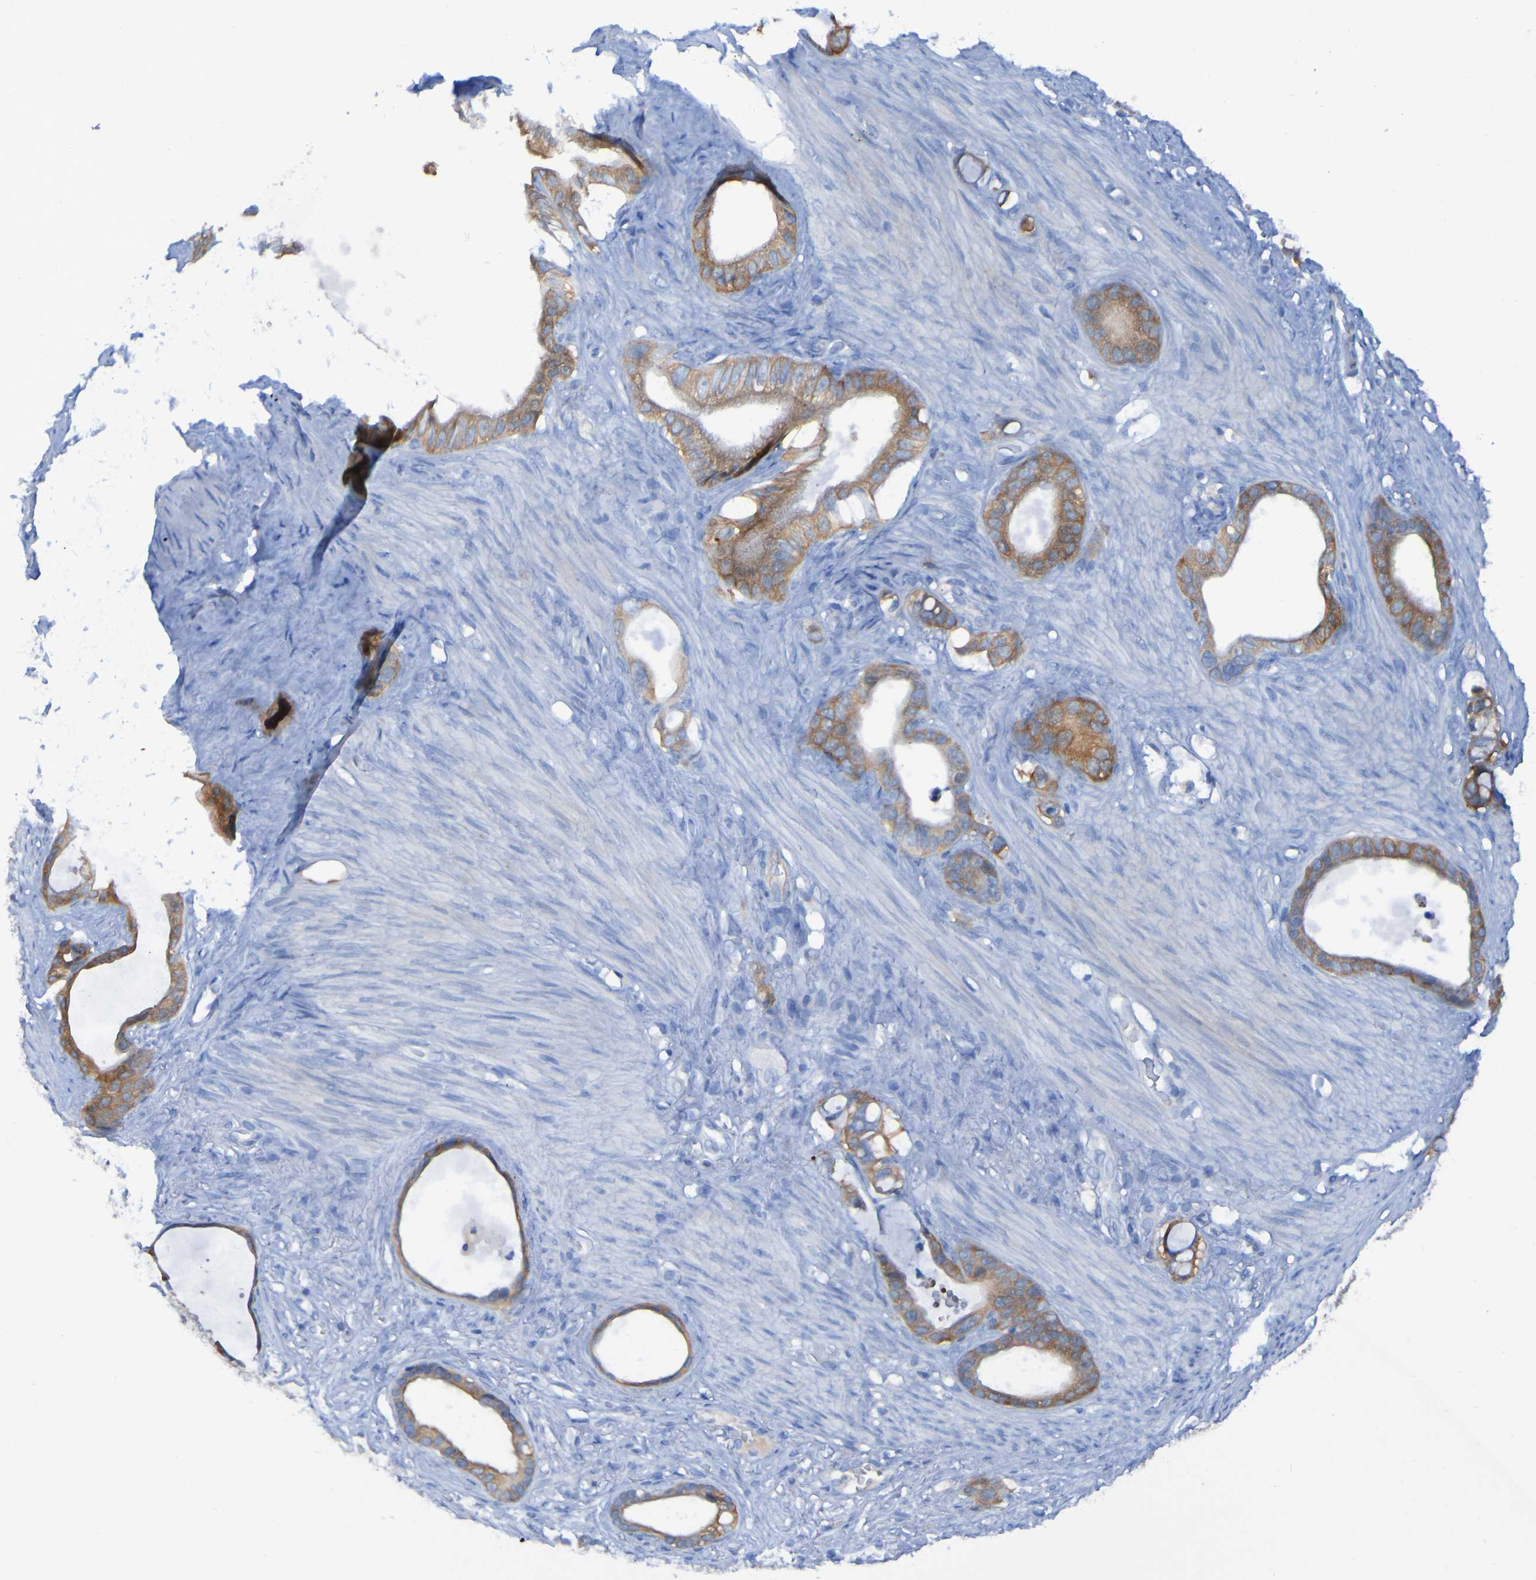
{"staining": {"intensity": "moderate", "quantity": ">75%", "location": "cytoplasmic/membranous"}, "tissue": "stomach cancer", "cell_type": "Tumor cells", "image_type": "cancer", "snomed": [{"axis": "morphology", "description": "Adenocarcinoma, NOS"}, {"axis": "topography", "description": "Stomach"}], "caption": "This photomicrograph displays immunohistochemistry staining of human stomach cancer, with medium moderate cytoplasmic/membranous expression in about >75% of tumor cells.", "gene": "ARHGEF16", "patient": {"sex": "female", "age": 75}}